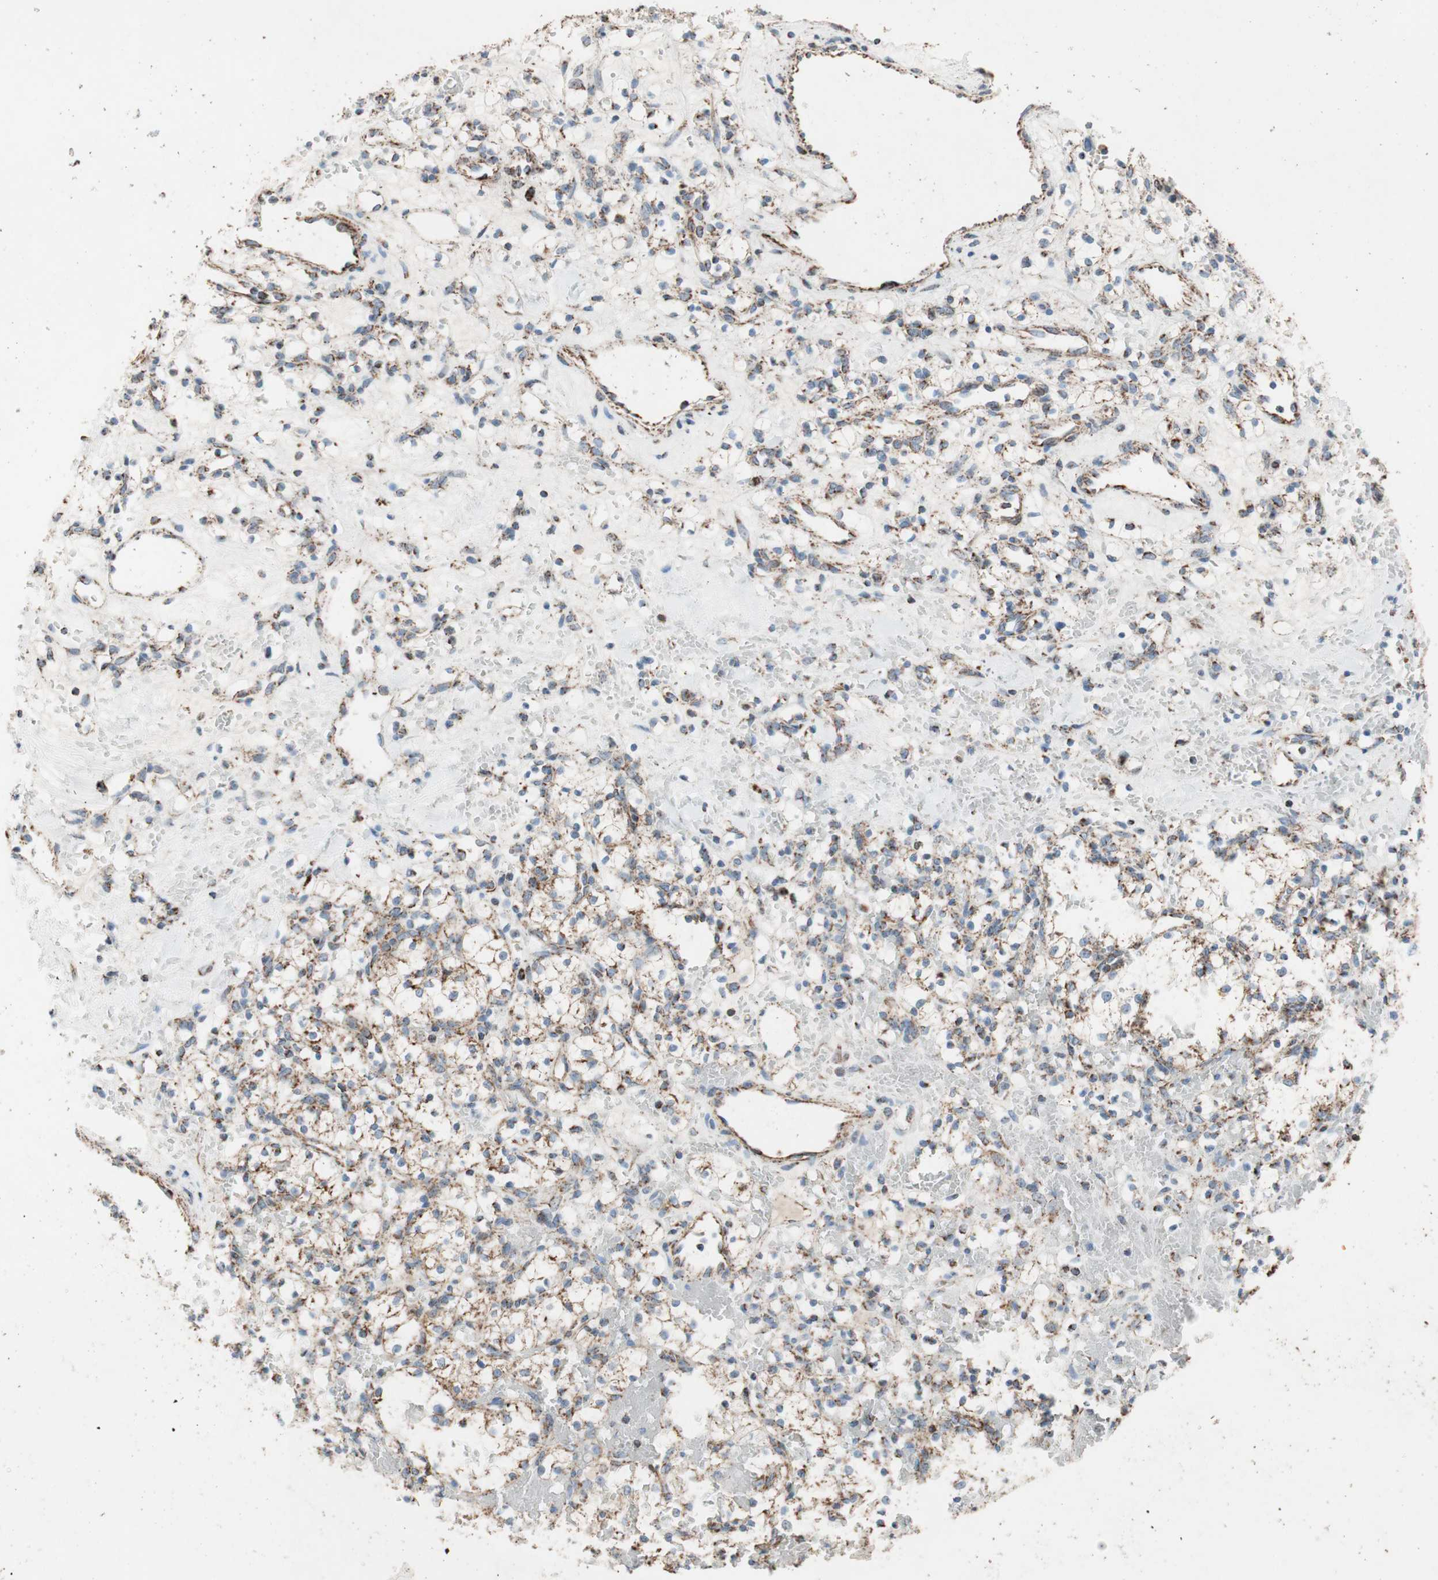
{"staining": {"intensity": "moderate", "quantity": "25%-75%", "location": "cytoplasmic/membranous"}, "tissue": "renal cancer", "cell_type": "Tumor cells", "image_type": "cancer", "snomed": [{"axis": "morphology", "description": "Adenocarcinoma, NOS"}, {"axis": "topography", "description": "Kidney"}], "caption": "DAB (3,3'-diaminobenzidine) immunohistochemical staining of human renal cancer demonstrates moderate cytoplasmic/membranous protein staining in about 25%-75% of tumor cells. Using DAB (brown) and hematoxylin (blue) stains, captured at high magnification using brightfield microscopy.", "gene": "PCSK4", "patient": {"sex": "female", "age": 60}}